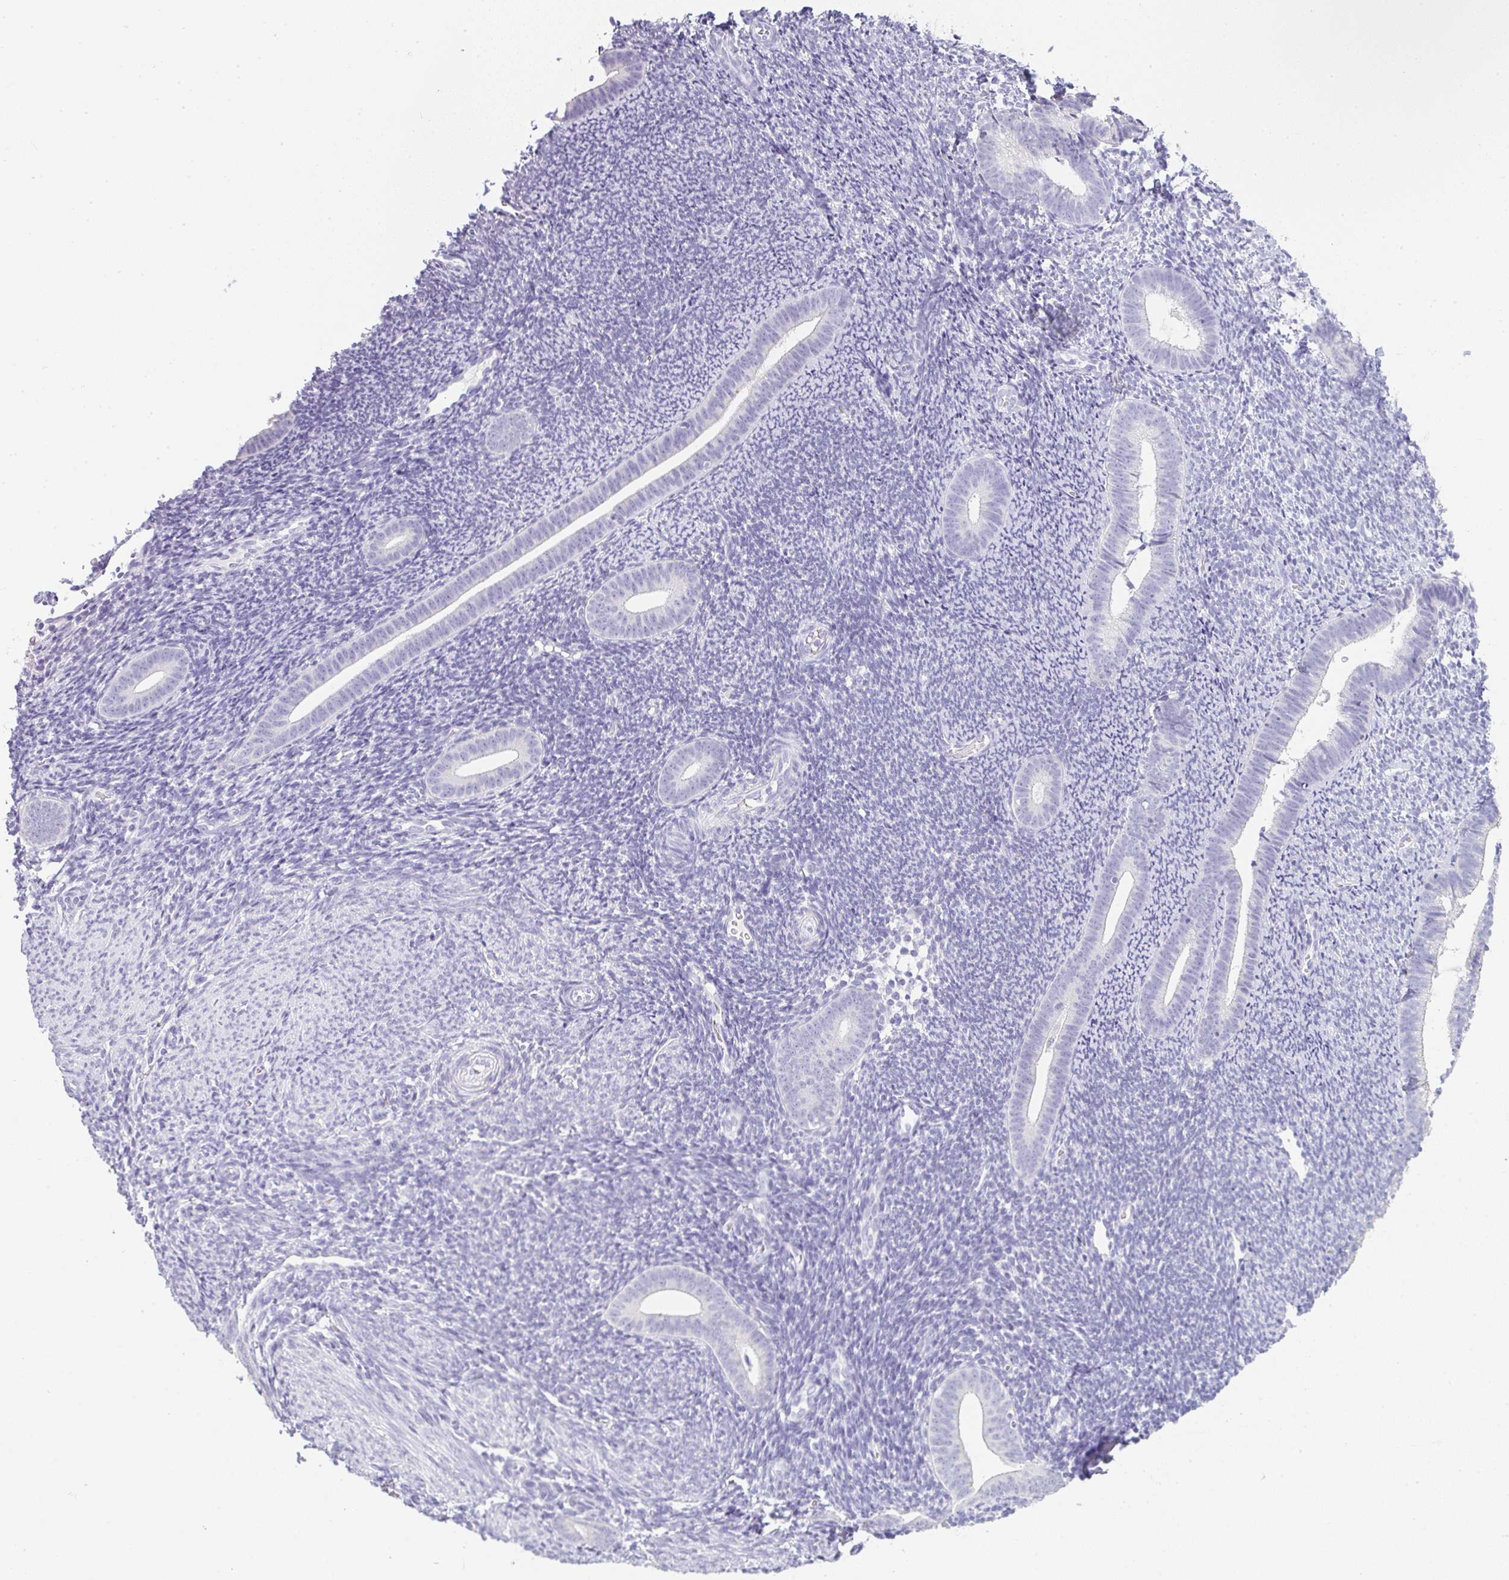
{"staining": {"intensity": "negative", "quantity": "none", "location": "none"}, "tissue": "endometrium", "cell_type": "Cells in endometrial stroma", "image_type": "normal", "snomed": [{"axis": "morphology", "description": "Normal tissue, NOS"}, {"axis": "topography", "description": "Endometrium"}], "caption": "This is an IHC image of unremarkable human endometrium. There is no positivity in cells in endometrial stroma.", "gene": "LPAR4", "patient": {"sex": "female", "age": 39}}